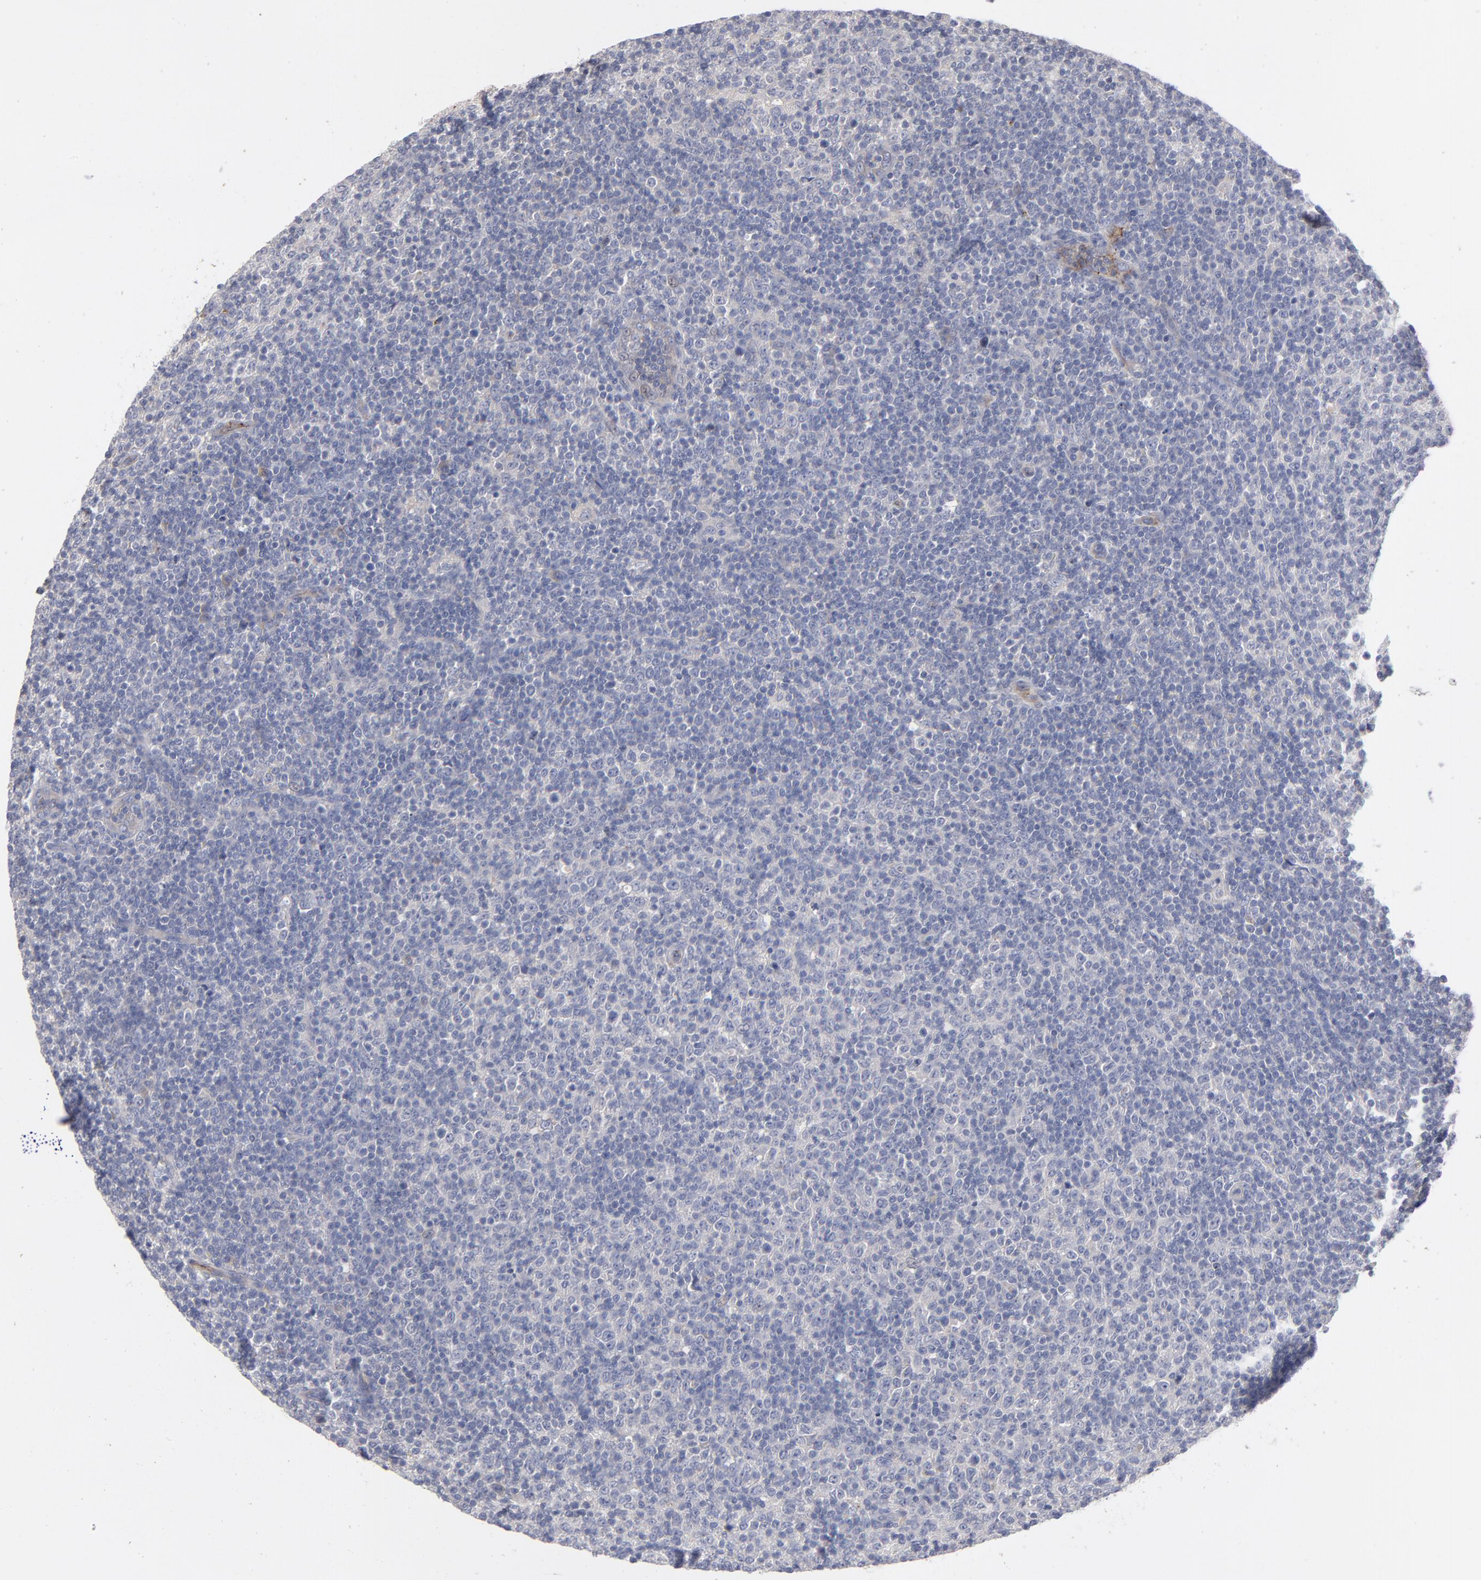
{"staining": {"intensity": "negative", "quantity": "none", "location": "none"}, "tissue": "lymphoma", "cell_type": "Tumor cells", "image_type": "cancer", "snomed": [{"axis": "morphology", "description": "Malignant lymphoma, non-Hodgkin's type, Low grade"}, {"axis": "topography", "description": "Lymph node"}], "caption": "The micrograph reveals no staining of tumor cells in malignant lymphoma, non-Hodgkin's type (low-grade).", "gene": "CCR3", "patient": {"sex": "male", "age": 70}}